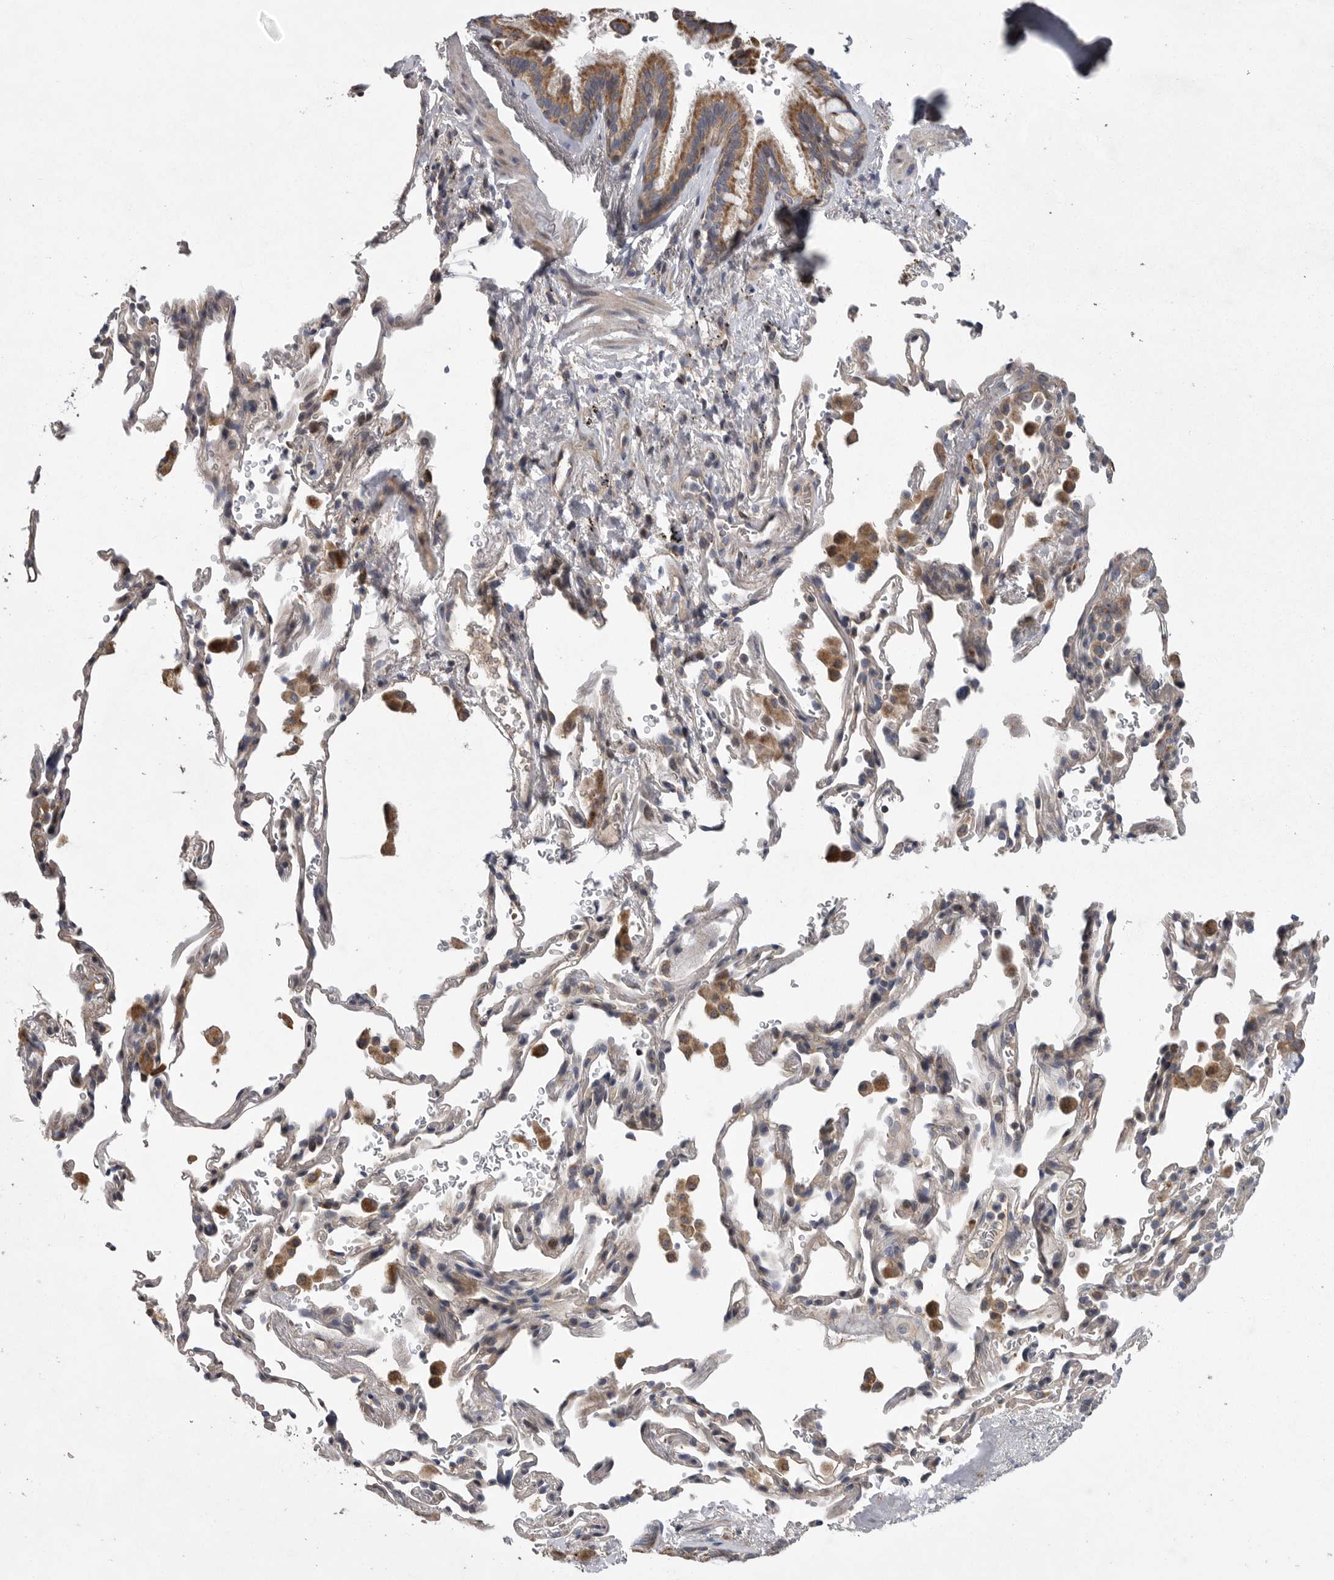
{"staining": {"intensity": "moderate", "quantity": ">75%", "location": "cytoplasmic/membranous"}, "tissue": "bronchus", "cell_type": "Respiratory epithelial cells", "image_type": "normal", "snomed": [{"axis": "morphology", "description": "Normal tissue, NOS"}, {"axis": "morphology", "description": "Inflammation, NOS"}, {"axis": "topography", "description": "Bronchus"}], "caption": "Protein analysis of benign bronchus shows moderate cytoplasmic/membranous positivity in about >75% of respiratory epithelial cells.", "gene": "CRP", "patient": {"sex": "male", "age": 69}}